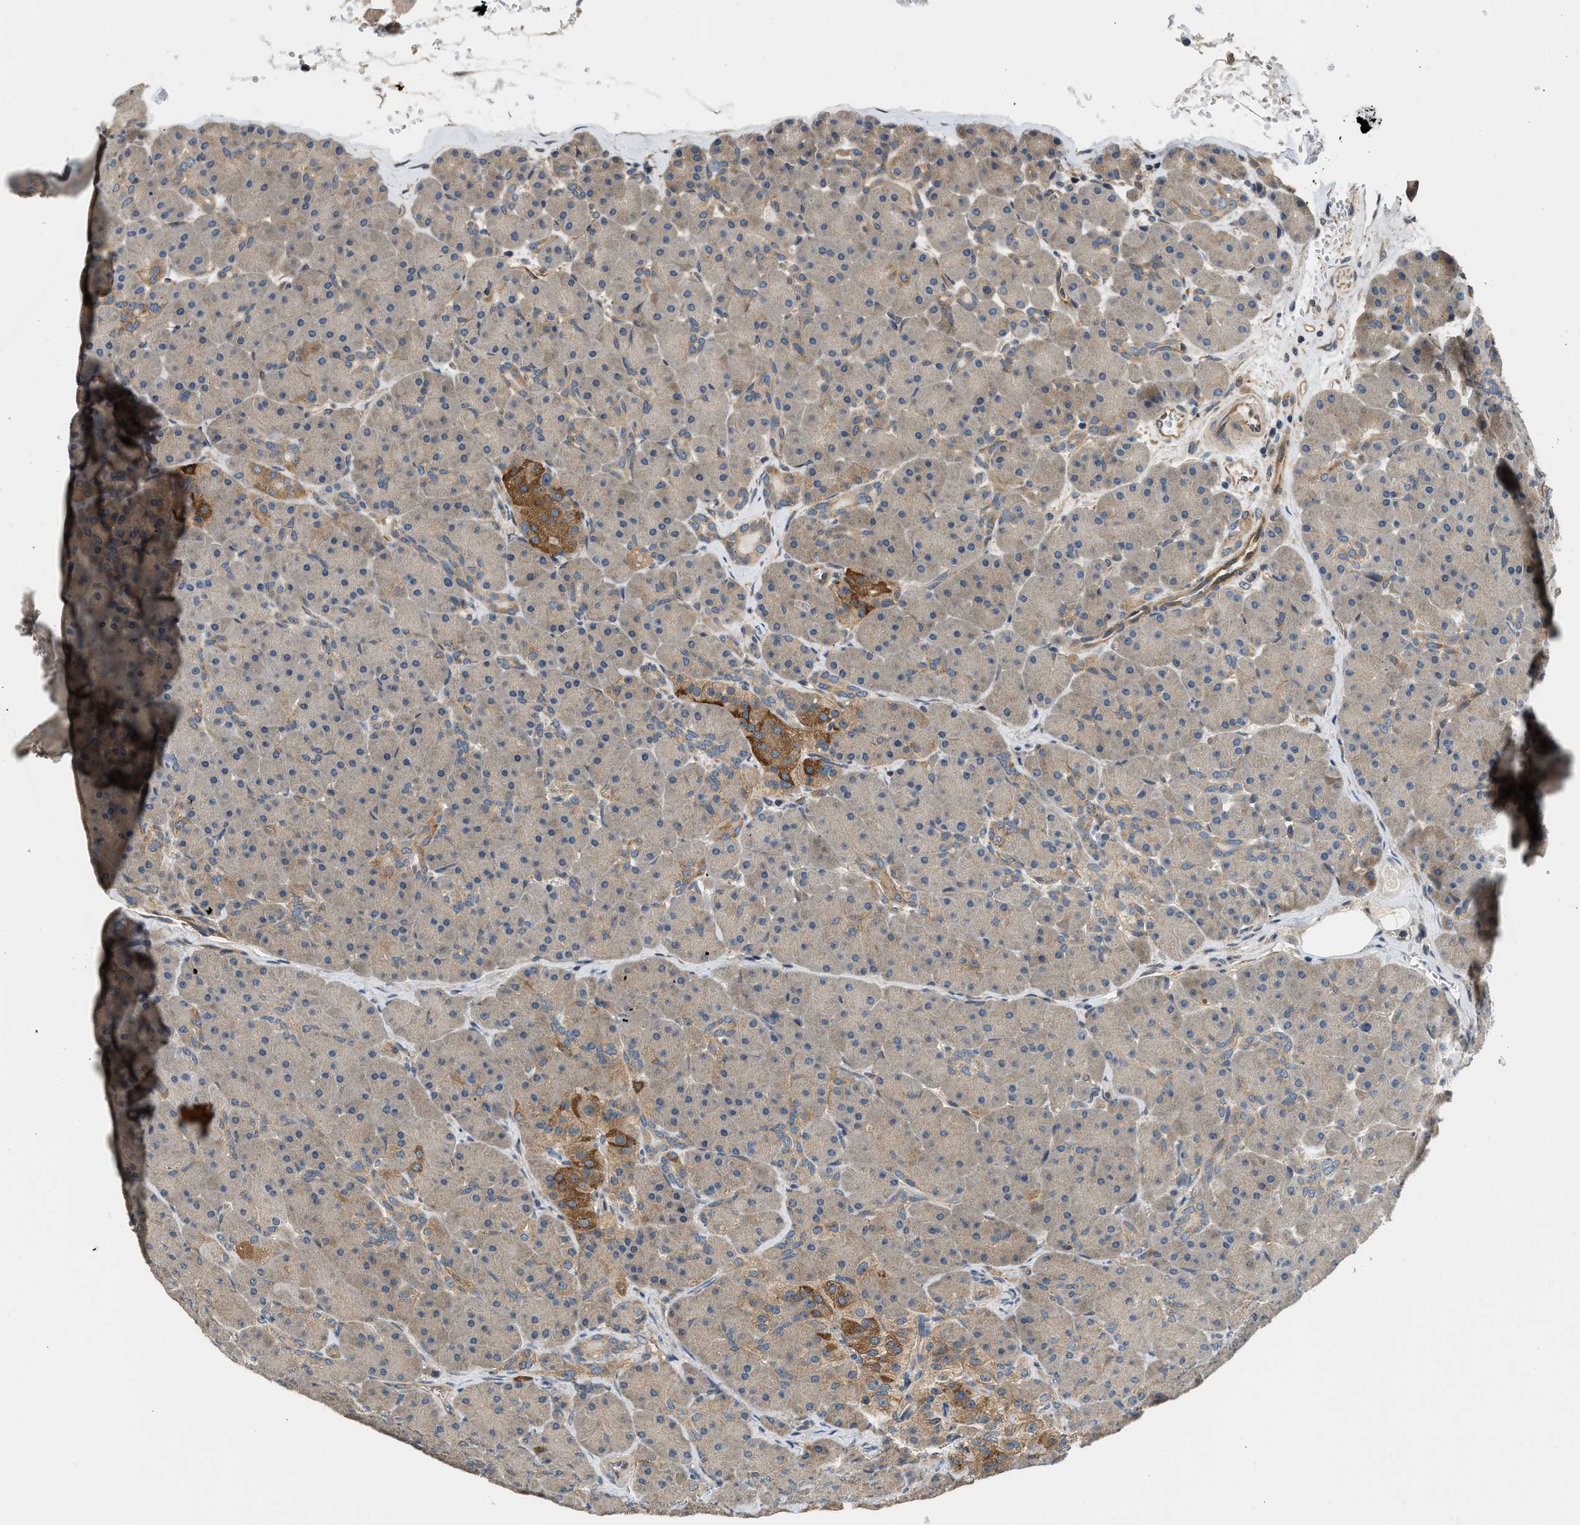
{"staining": {"intensity": "moderate", "quantity": "<25%", "location": "cytoplasmic/membranous"}, "tissue": "pancreas", "cell_type": "Exocrine glandular cells", "image_type": "normal", "snomed": [{"axis": "morphology", "description": "Normal tissue, NOS"}, {"axis": "topography", "description": "Pancreas"}], "caption": "Protein staining of benign pancreas reveals moderate cytoplasmic/membranous expression in about <25% of exocrine glandular cells. (IHC, brightfield microscopy, high magnification).", "gene": "IL3RA", "patient": {"sex": "male", "age": 66}}